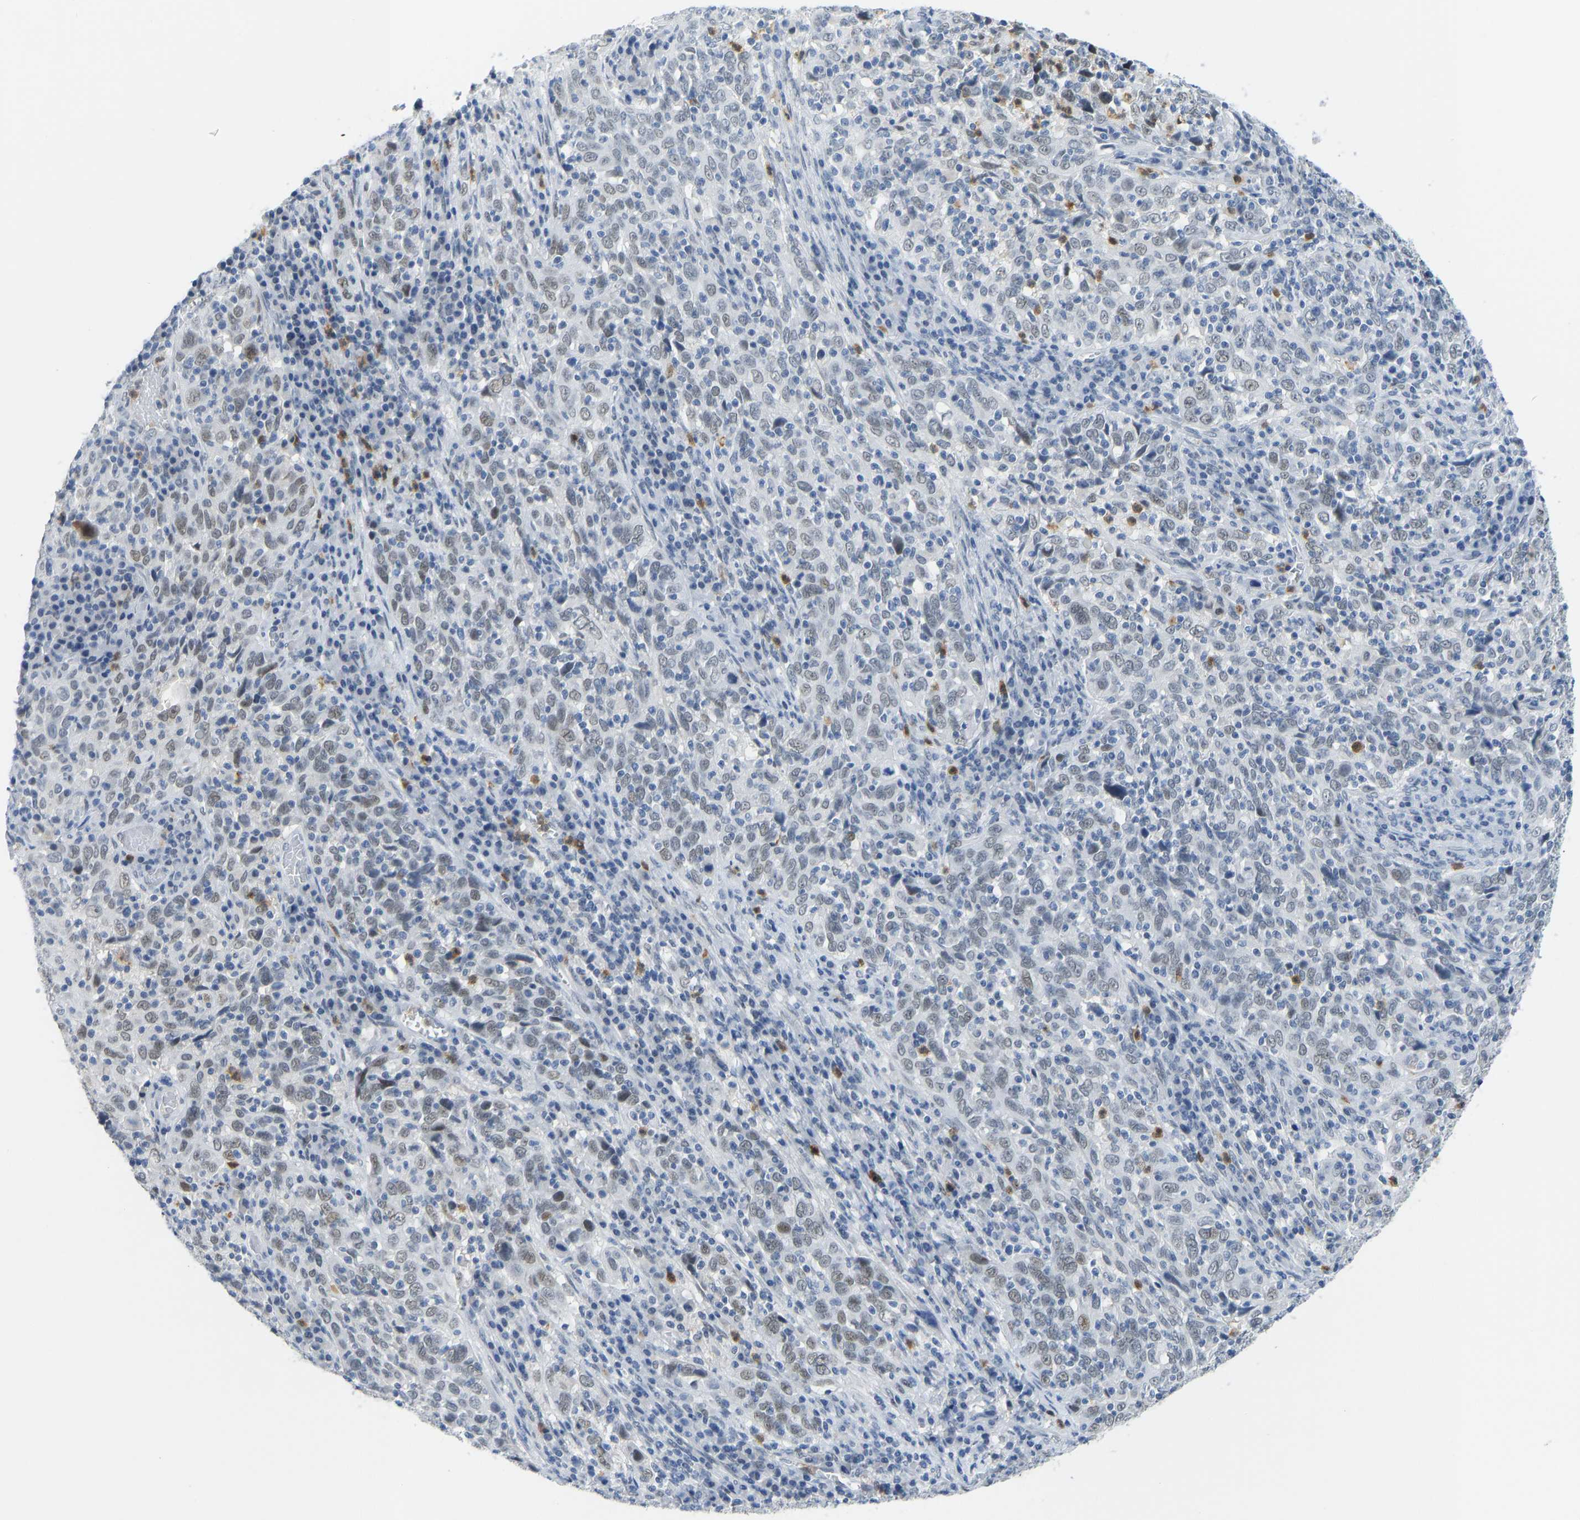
{"staining": {"intensity": "negative", "quantity": "none", "location": "none"}, "tissue": "cervical cancer", "cell_type": "Tumor cells", "image_type": "cancer", "snomed": [{"axis": "morphology", "description": "Squamous cell carcinoma, NOS"}, {"axis": "topography", "description": "Cervix"}], "caption": "High magnification brightfield microscopy of squamous cell carcinoma (cervical) stained with DAB (3,3'-diaminobenzidine) (brown) and counterstained with hematoxylin (blue): tumor cells show no significant expression.", "gene": "TXNDC2", "patient": {"sex": "female", "age": 46}}